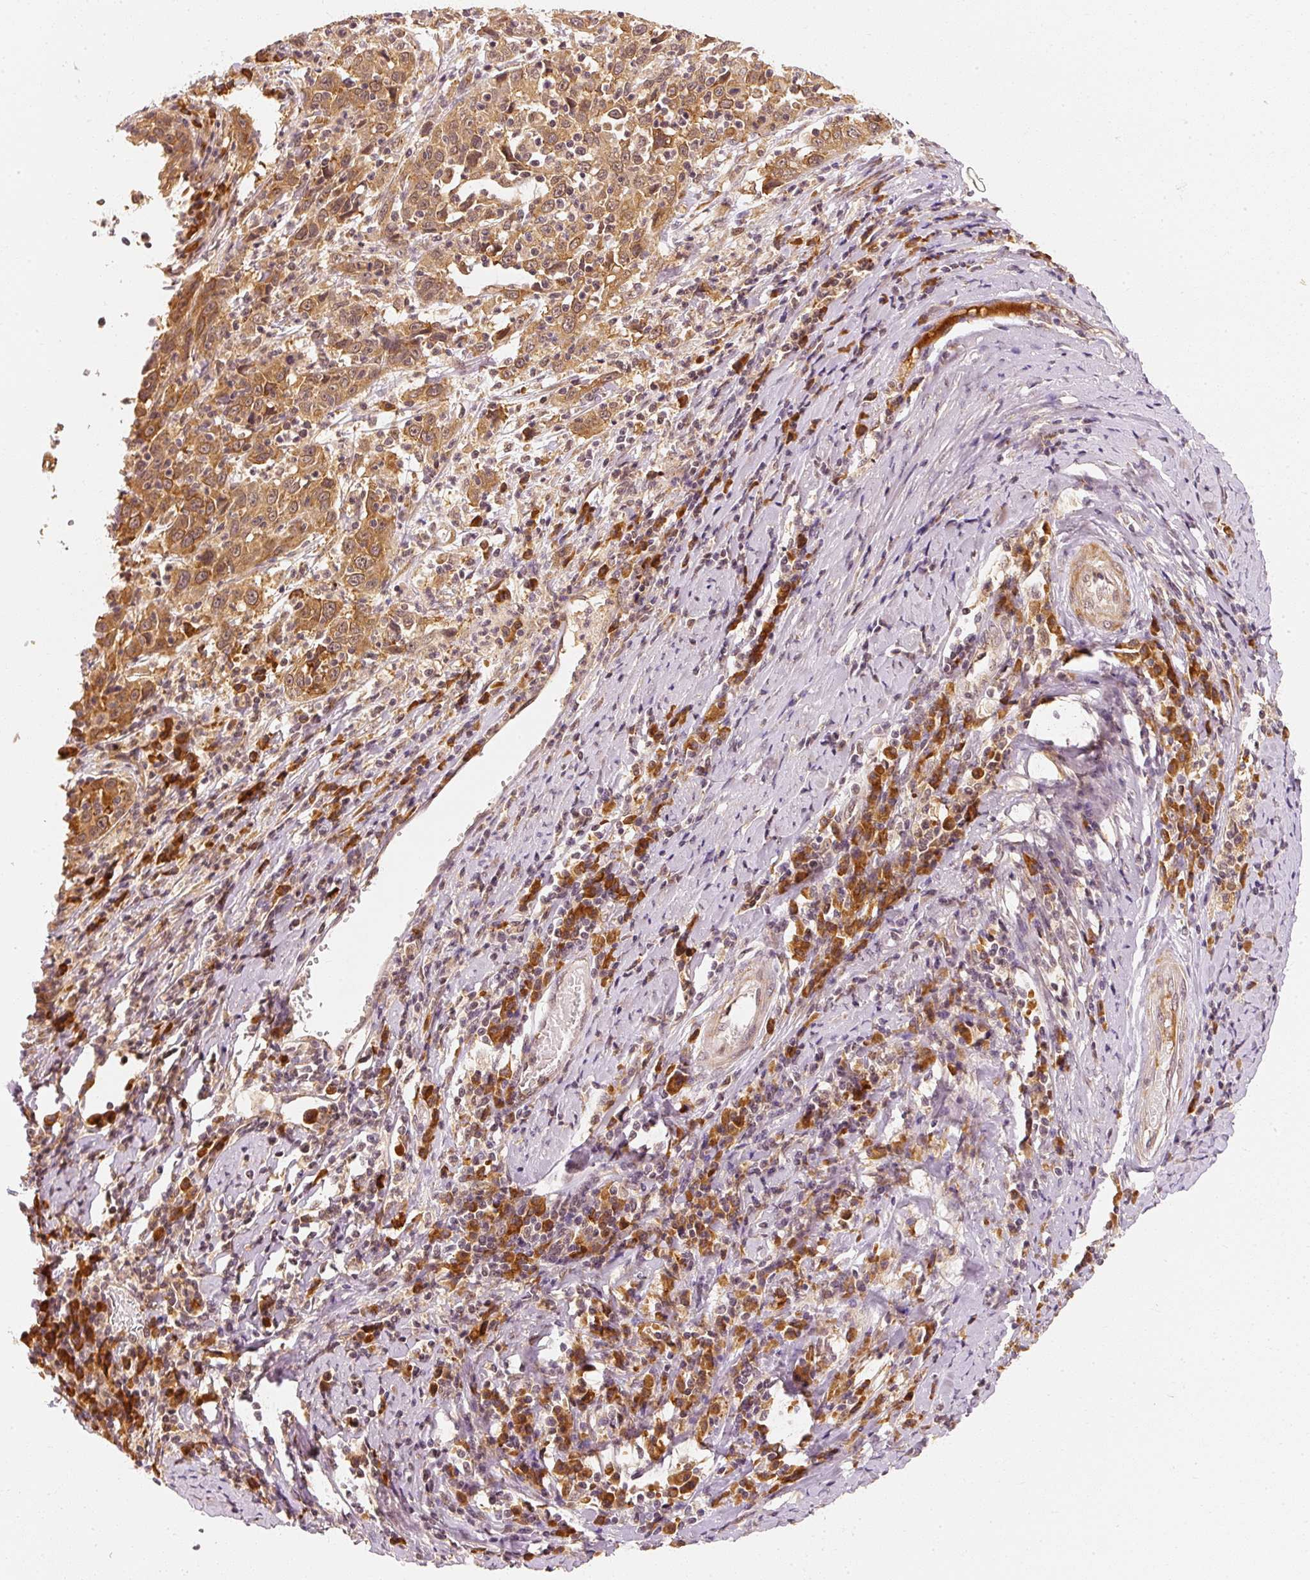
{"staining": {"intensity": "moderate", "quantity": ">75%", "location": "cytoplasmic/membranous"}, "tissue": "cervical cancer", "cell_type": "Tumor cells", "image_type": "cancer", "snomed": [{"axis": "morphology", "description": "Squamous cell carcinoma, NOS"}, {"axis": "topography", "description": "Cervix"}], "caption": "There is medium levels of moderate cytoplasmic/membranous staining in tumor cells of cervical cancer, as demonstrated by immunohistochemical staining (brown color).", "gene": "EEF1A2", "patient": {"sex": "female", "age": 46}}